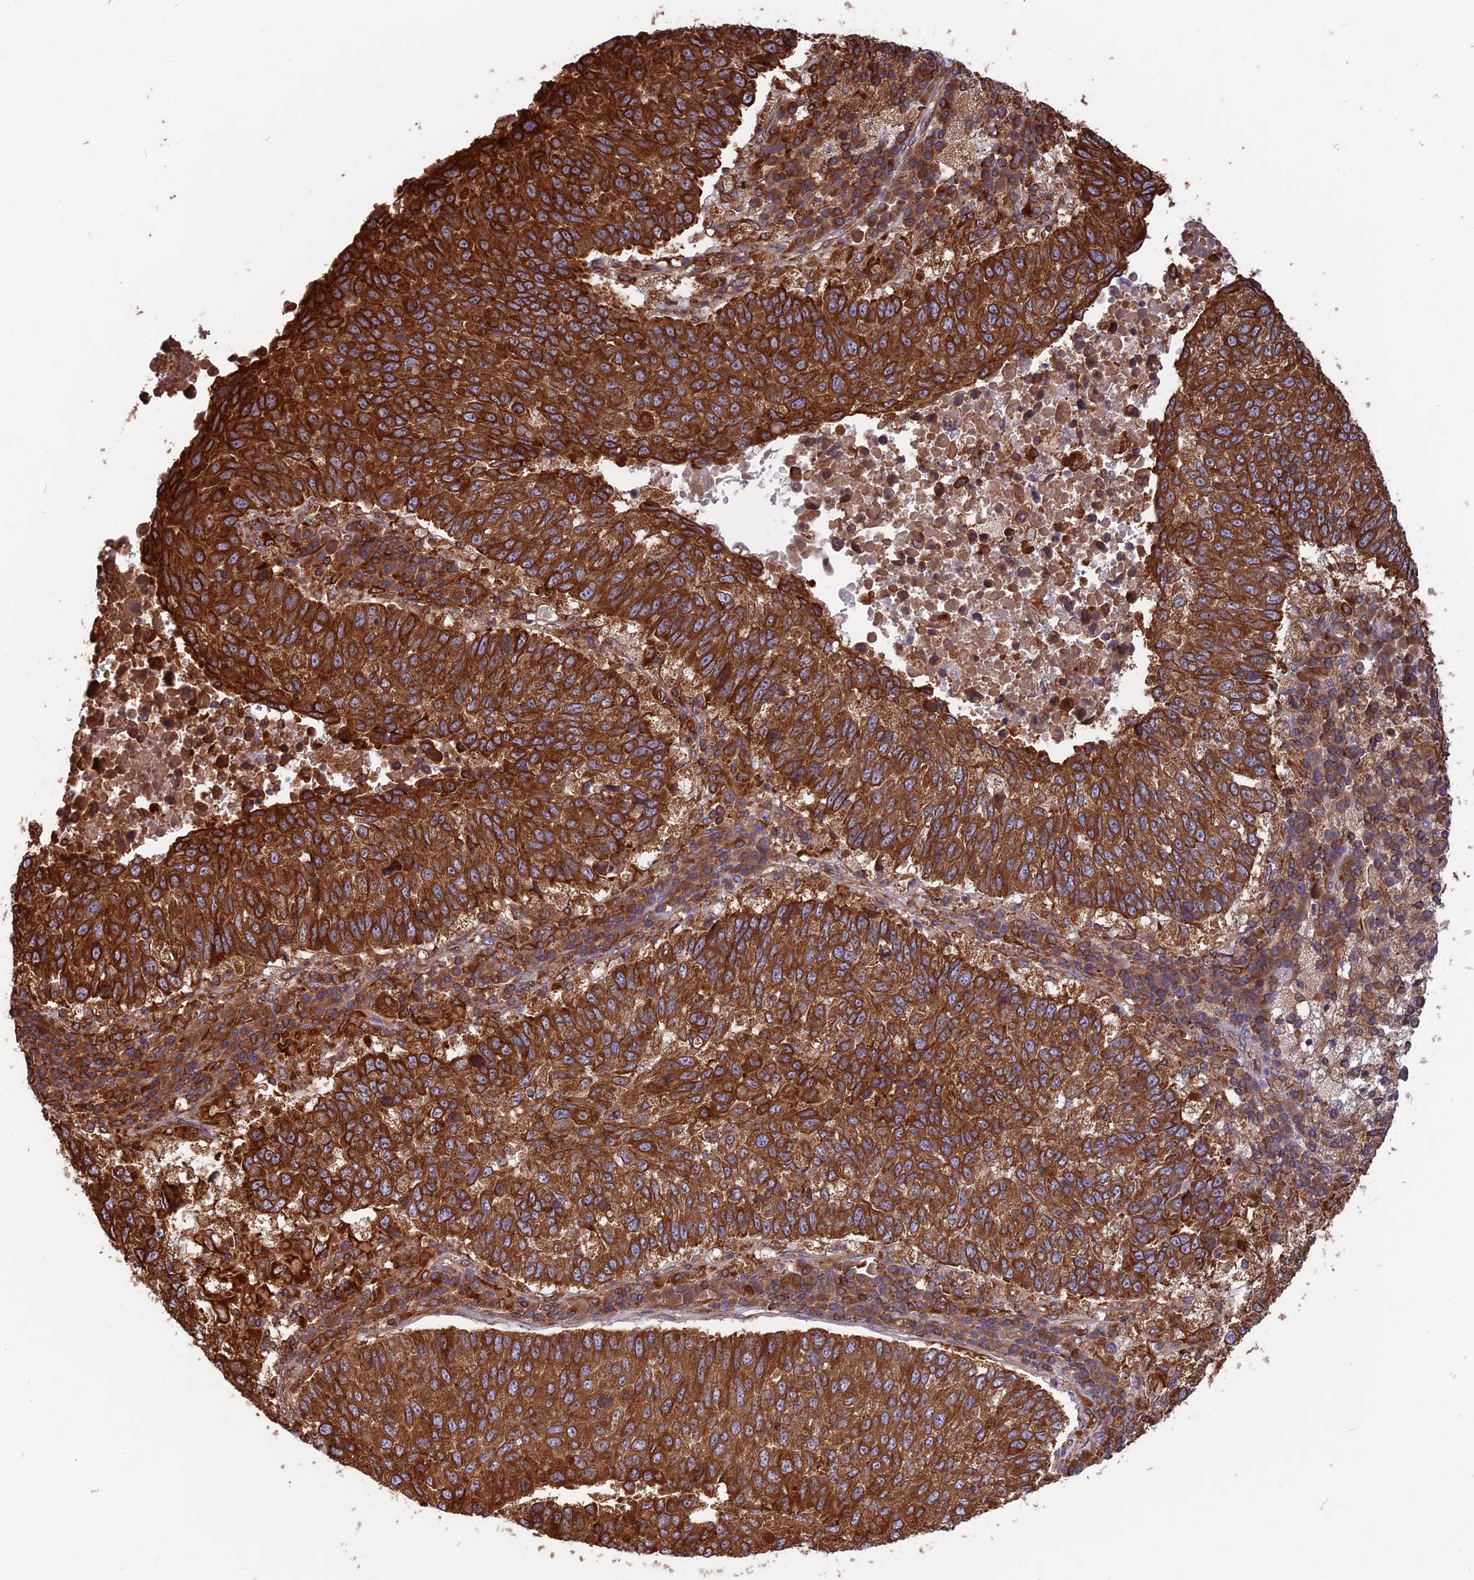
{"staining": {"intensity": "strong", "quantity": ">75%", "location": "cytoplasmic/membranous"}, "tissue": "lung cancer", "cell_type": "Tumor cells", "image_type": "cancer", "snomed": [{"axis": "morphology", "description": "Squamous cell carcinoma, NOS"}, {"axis": "topography", "description": "Lung"}], "caption": "Protein staining displays strong cytoplasmic/membranous positivity in about >75% of tumor cells in lung cancer. (brown staining indicates protein expression, while blue staining denotes nuclei).", "gene": "WDR1", "patient": {"sex": "male", "age": 73}}